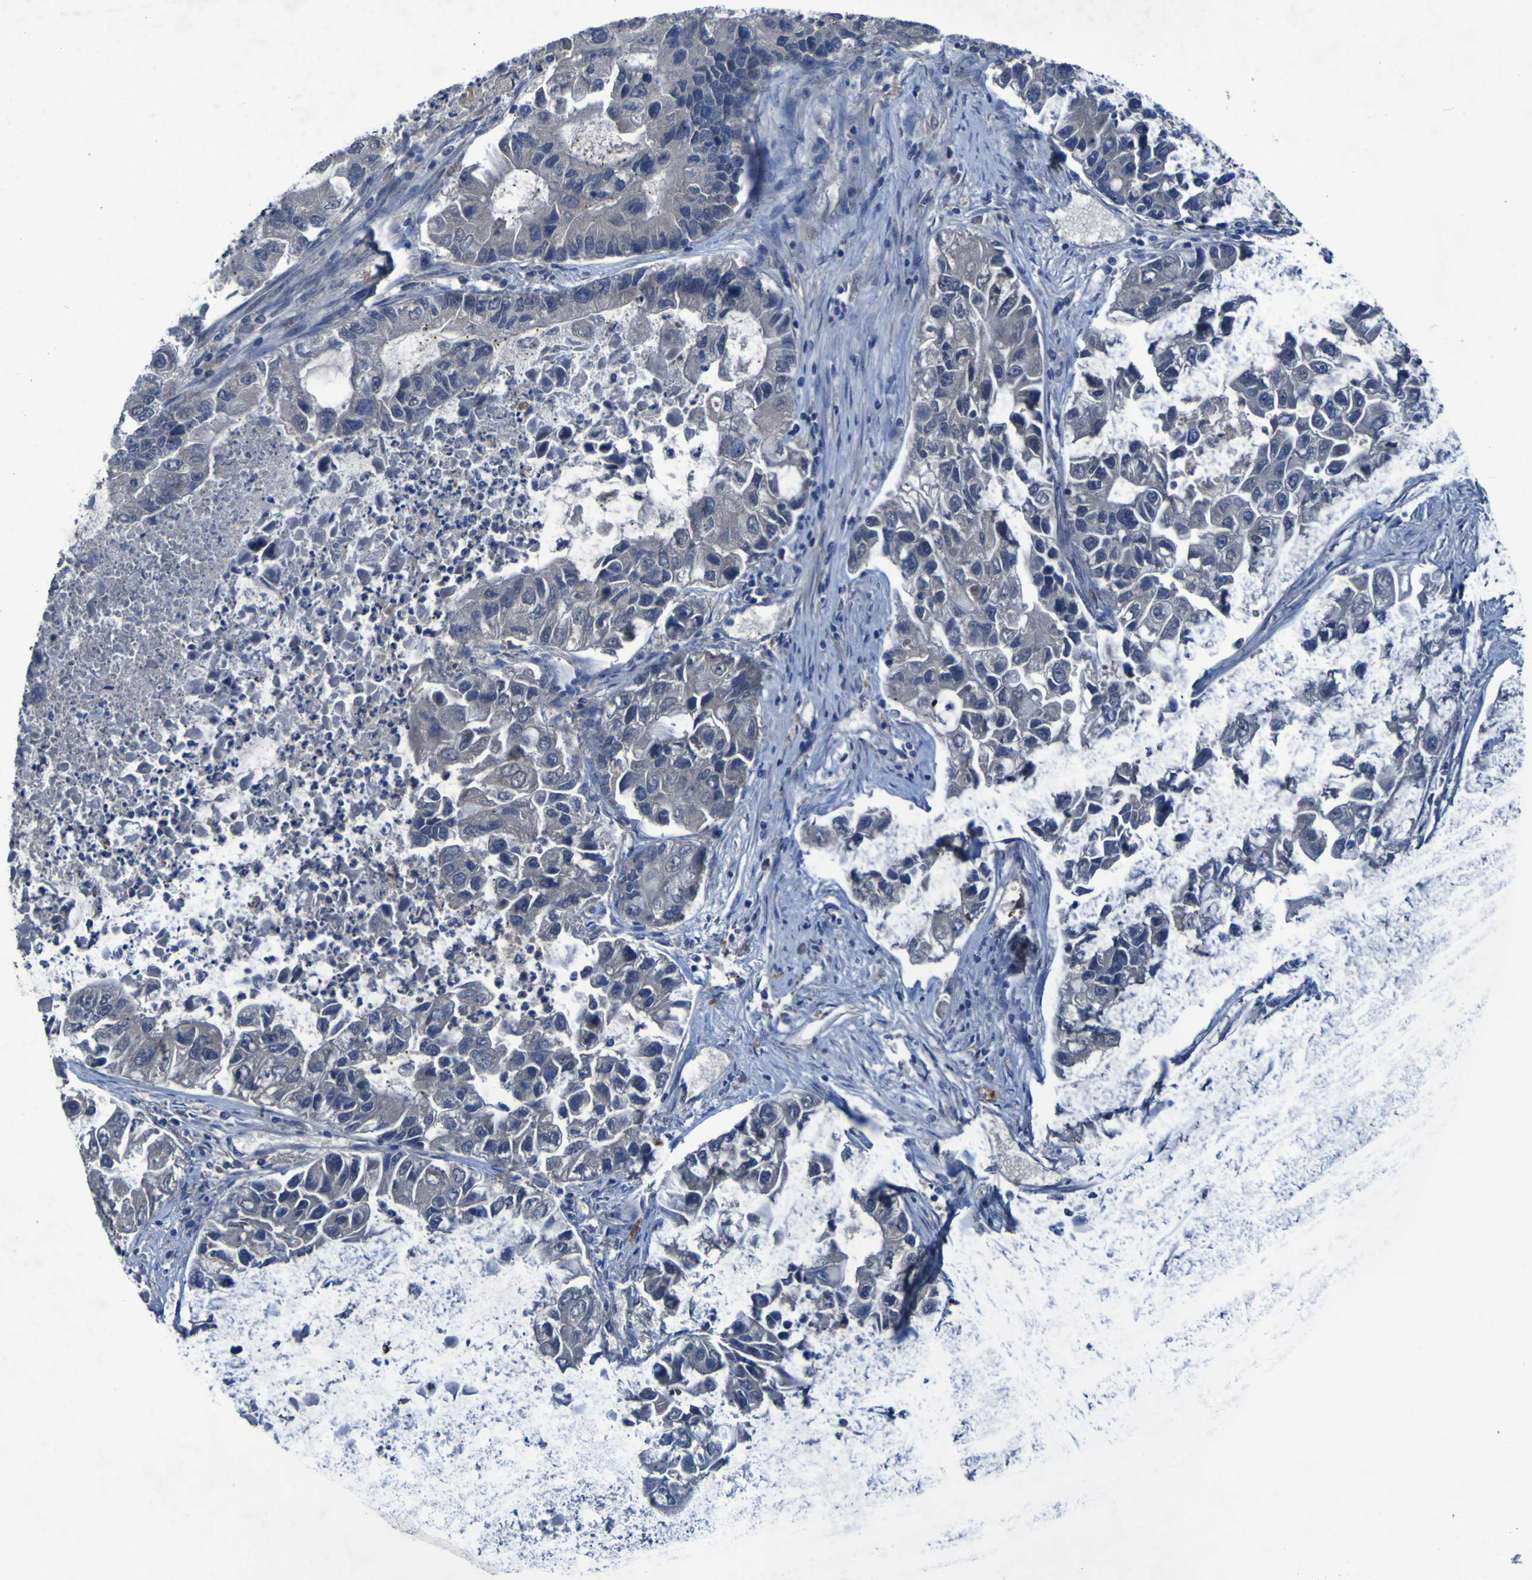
{"staining": {"intensity": "negative", "quantity": "none", "location": "none"}, "tissue": "lung cancer", "cell_type": "Tumor cells", "image_type": "cancer", "snomed": [{"axis": "morphology", "description": "Adenocarcinoma, NOS"}, {"axis": "topography", "description": "Lung"}], "caption": "Histopathology image shows no significant protein positivity in tumor cells of adenocarcinoma (lung).", "gene": "SGK2", "patient": {"sex": "female", "age": 51}}